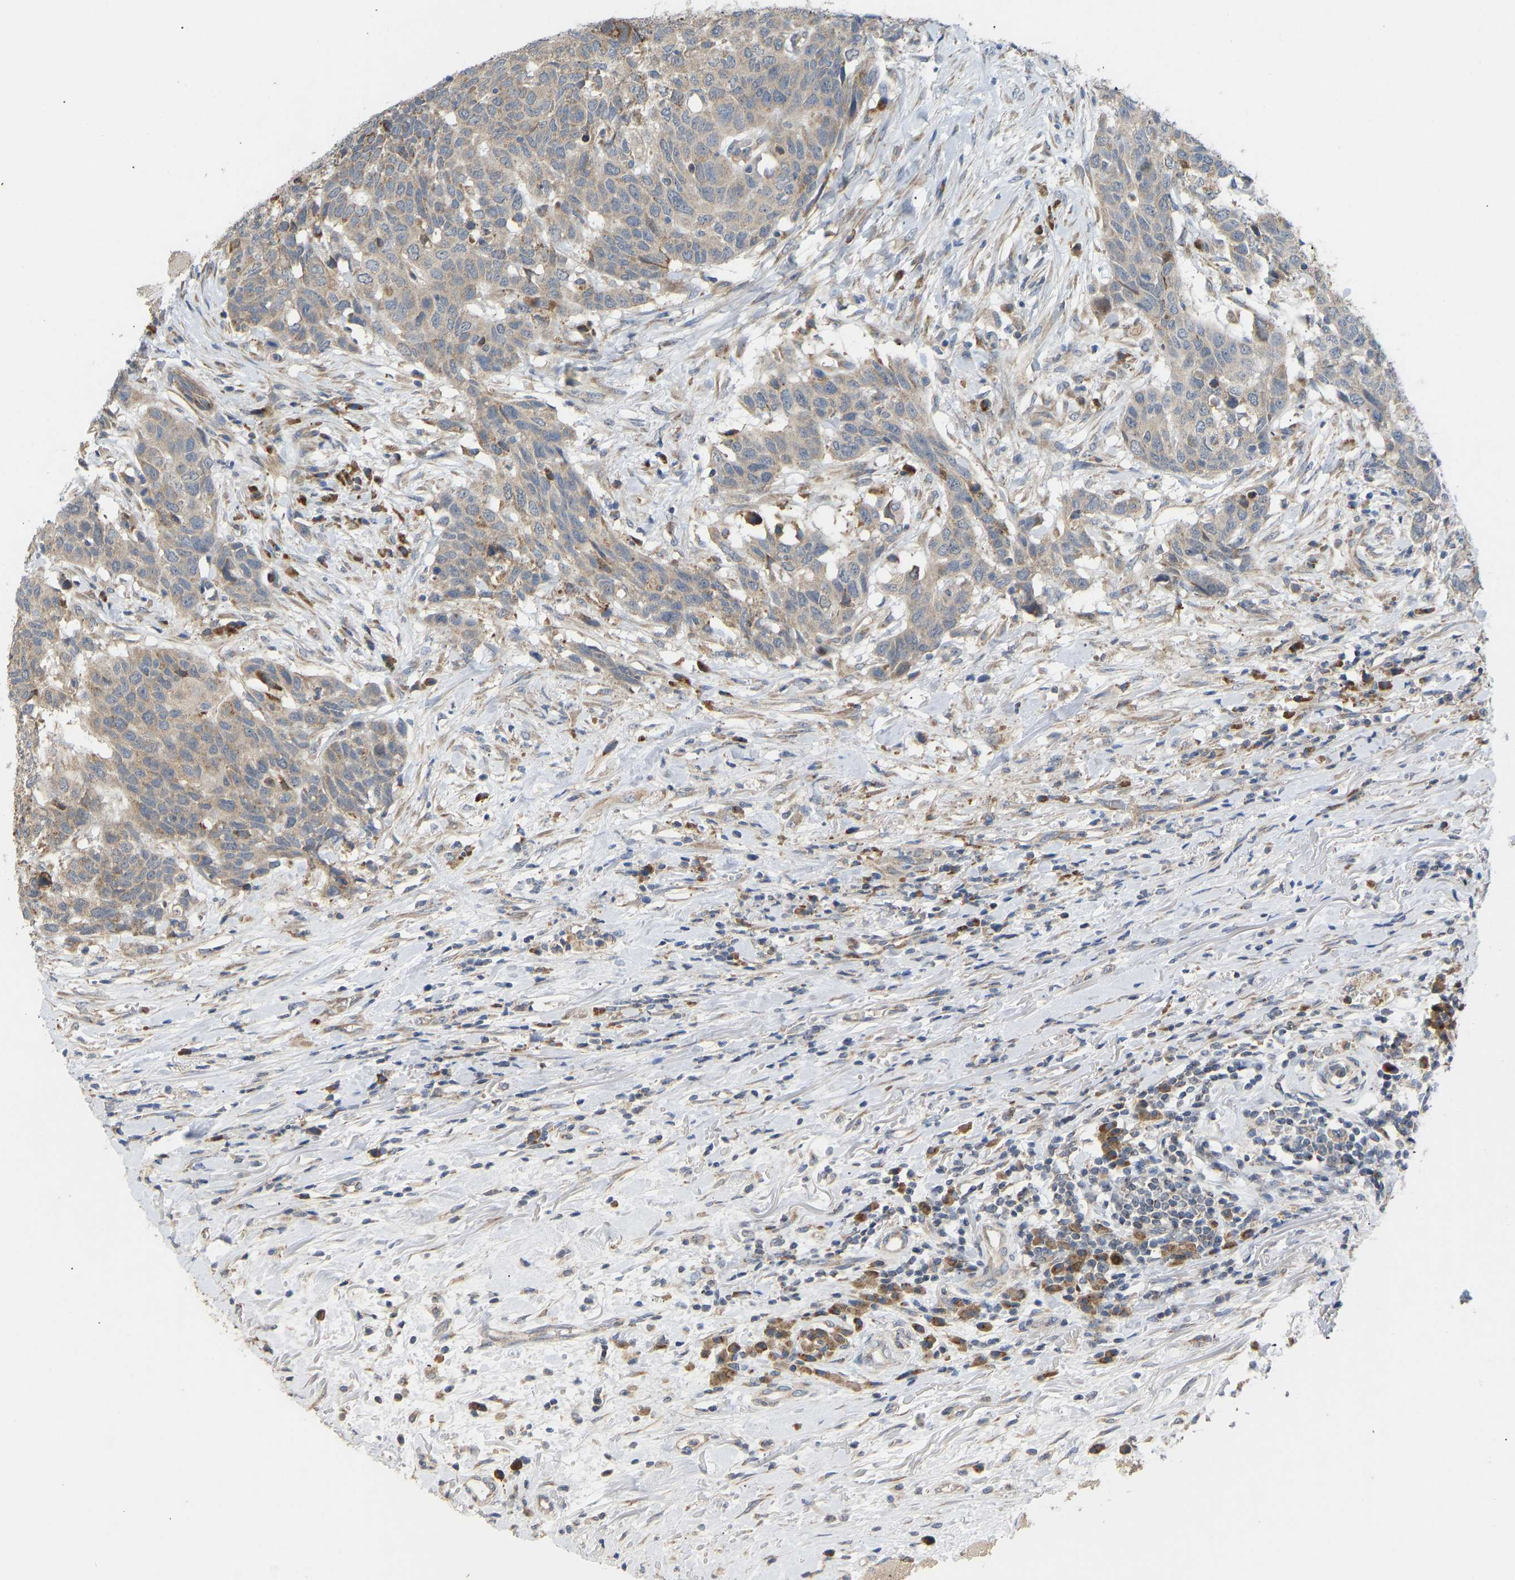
{"staining": {"intensity": "weak", "quantity": "25%-75%", "location": "cytoplasmic/membranous"}, "tissue": "head and neck cancer", "cell_type": "Tumor cells", "image_type": "cancer", "snomed": [{"axis": "morphology", "description": "Squamous cell carcinoma, NOS"}, {"axis": "topography", "description": "Head-Neck"}], "caption": "Protein expression by immunohistochemistry displays weak cytoplasmic/membranous positivity in about 25%-75% of tumor cells in head and neck squamous cell carcinoma.", "gene": "HACD2", "patient": {"sex": "male", "age": 66}}